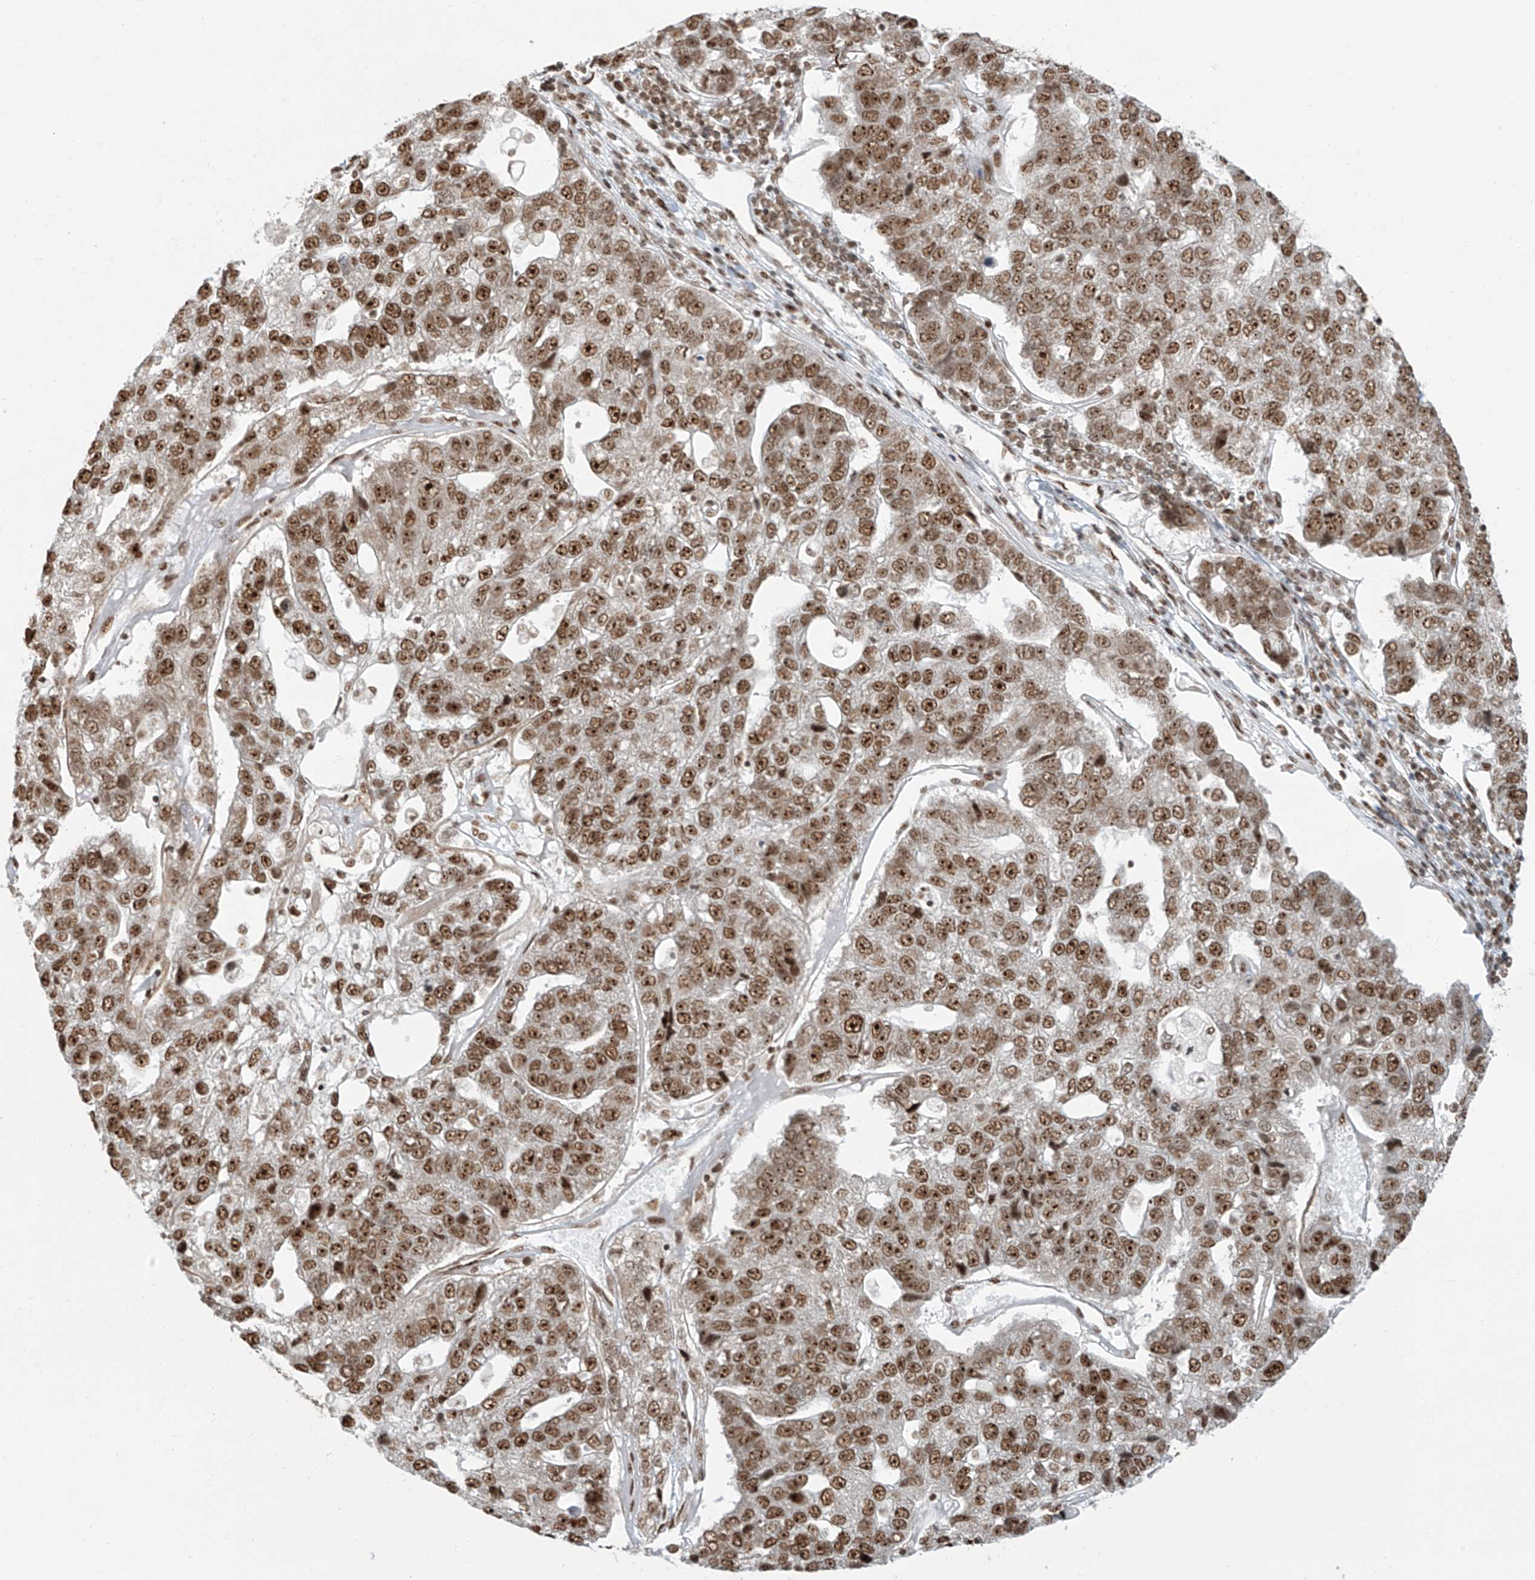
{"staining": {"intensity": "moderate", "quantity": ">75%", "location": "nuclear"}, "tissue": "pancreatic cancer", "cell_type": "Tumor cells", "image_type": "cancer", "snomed": [{"axis": "morphology", "description": "Adenocarcinoma, NOS"}, {"axis": "topography", "description": "Pancreas"}], "caption": "High-power microscopy captured an immunohistochemistry (IHC) histopathology image of pancreatic adenocarcinoma, revealing moderate nuclear staining in approximately >75% of tumor cells. (Stains: DAB (3,3'-diaminobenzidine) in brown, nuclei in blue, Microscopy: brightfield microscopy at high magnification).", "gene": "FAM193B", "patient": {"sex": "female", "age": 61}}